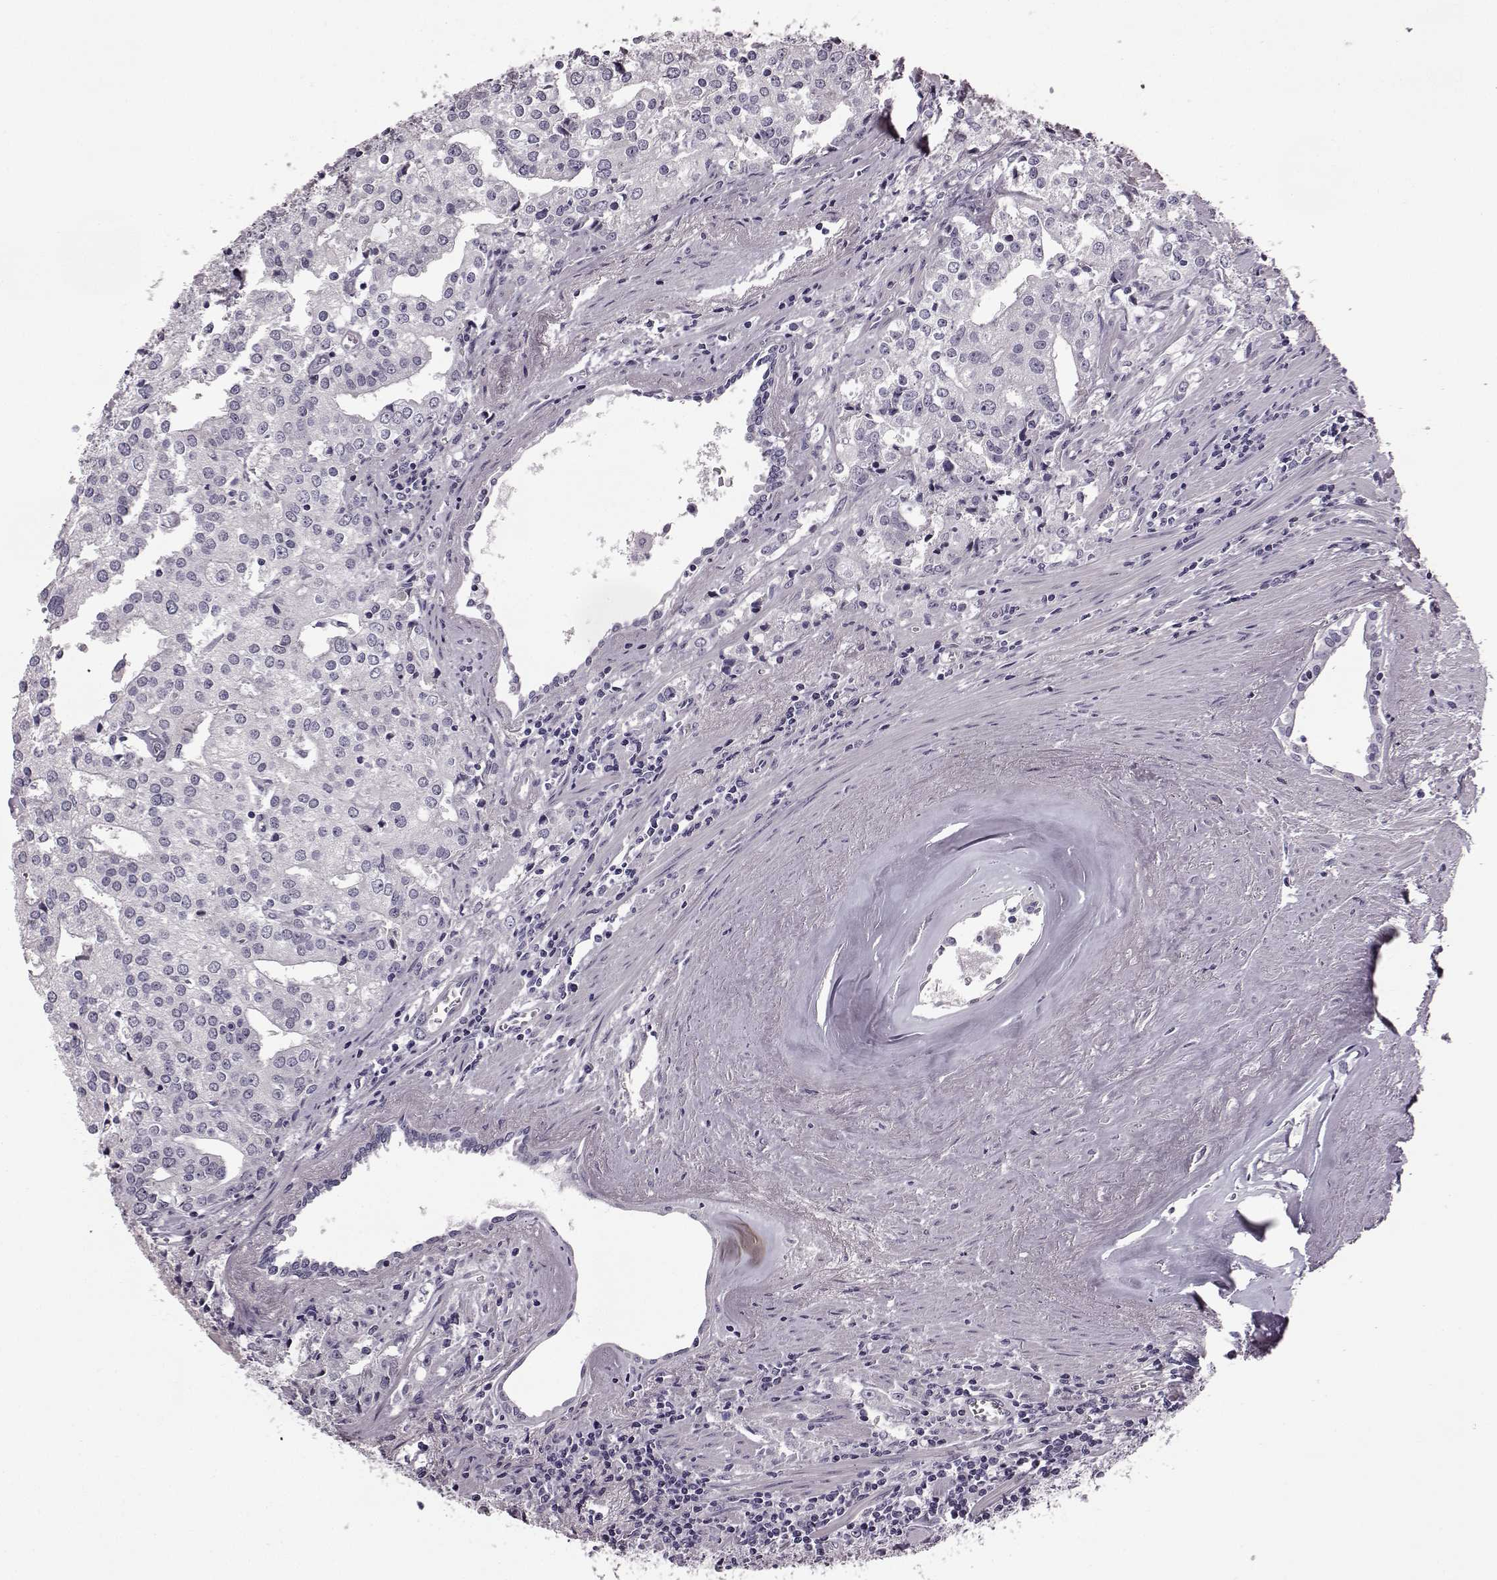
{"staining": {"intensity": "negative", "quantity": "none", "location": "none"}, "tissue": "prostate cancer", "cell_type": "Tumor cells", "image_type": "cancer", "snomed": [{"axis": "morphology", "description": "Adenocarcinoma, High grade"}, {"axis": "topography", "description": "Prostate"}], "caption": "High magnification brightfield microscopy of prostate cancer stained with DAB (3,3'-diaminobenzidine) (brown) and counterstained with hematoxylin (blue): tumor cells show no significant positivity.", "gene": "ODAD4", "patient": {"sex": "male", "age": 68}}